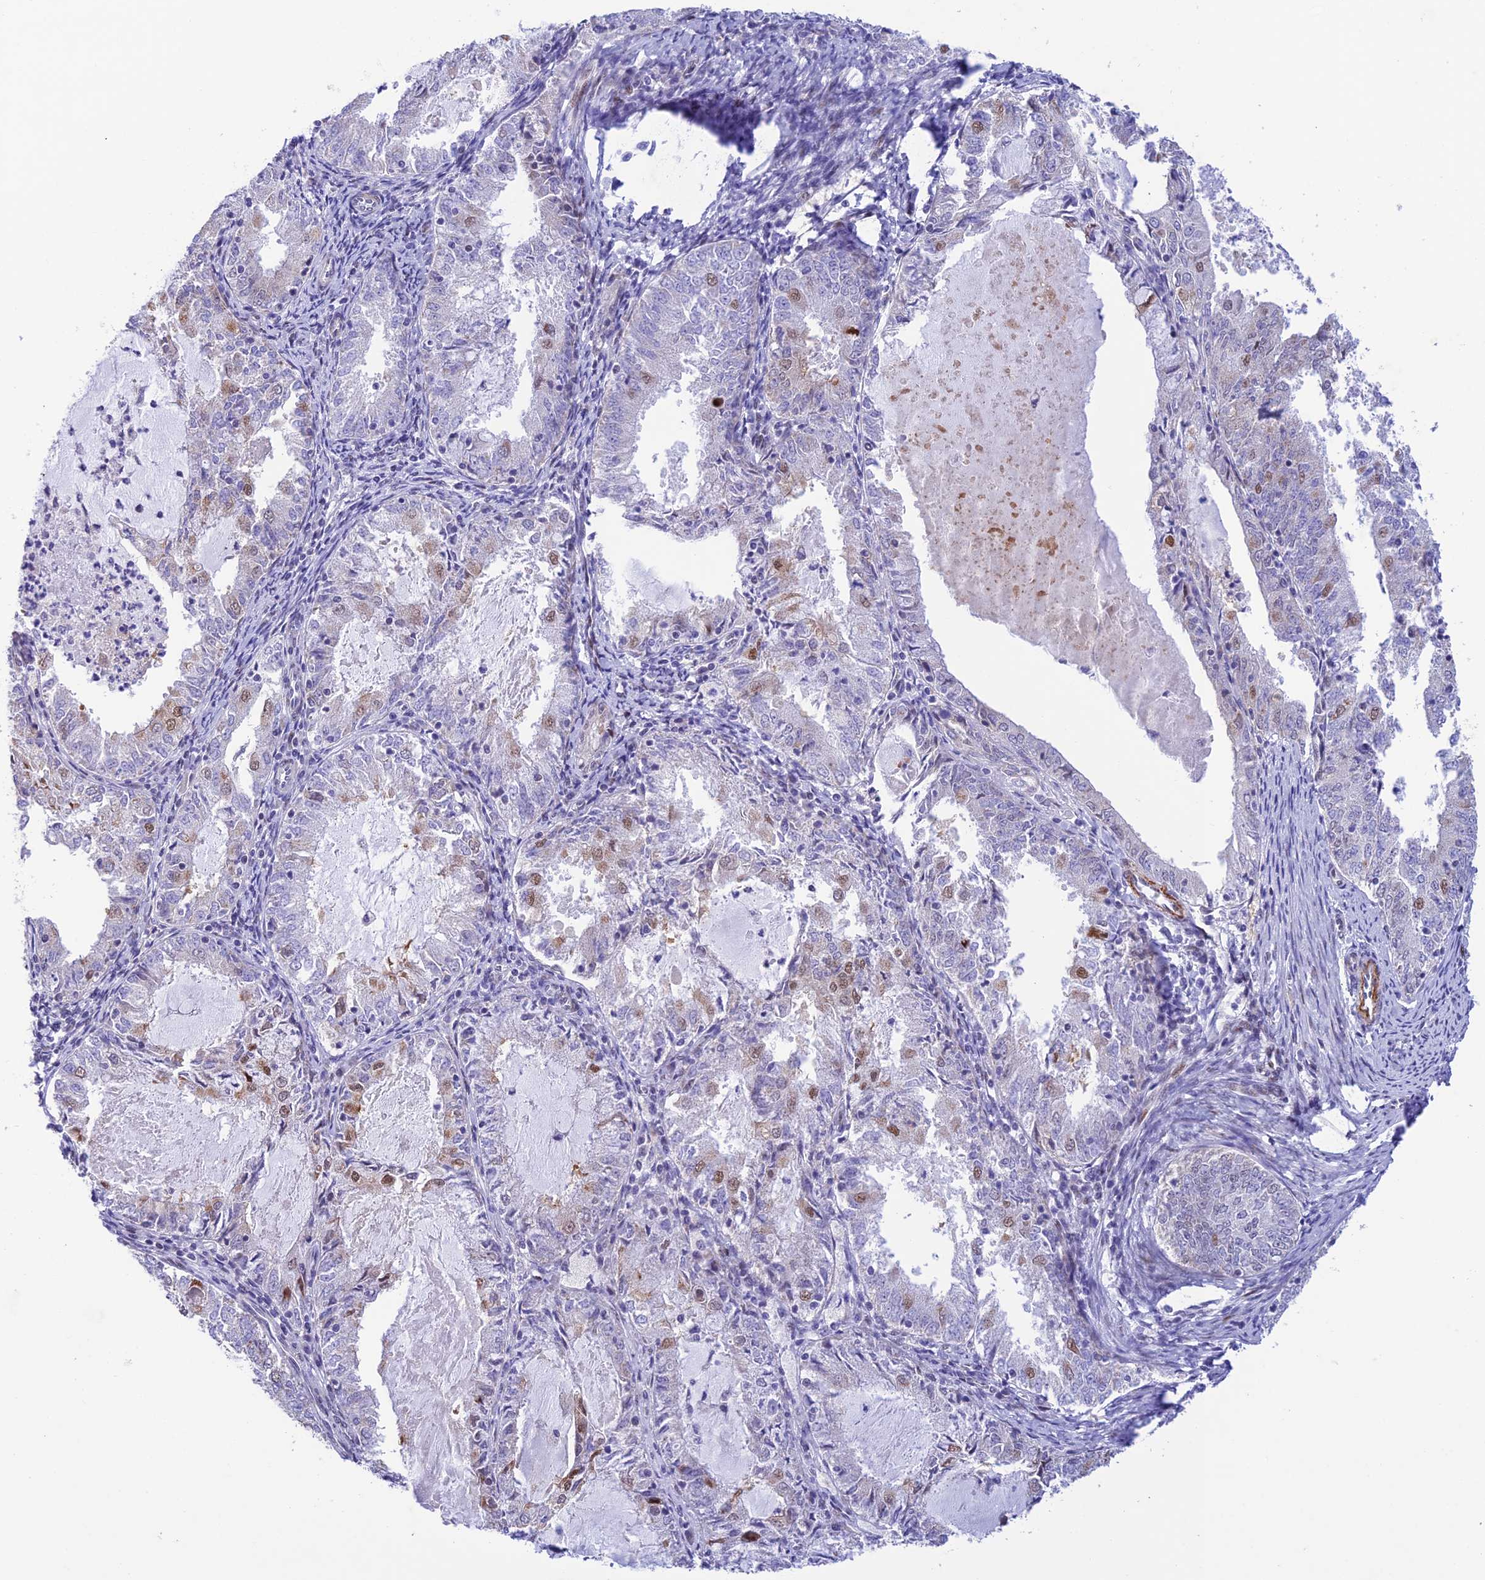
{"staining": {"intensity": "moderate", "quantity": "<25%", "location": "nuclear"}, "tissue": "endometrial cancer", "cell_type": "Tumor cells", "image_type": "cancer", "snomed": [{"axis": "morphology", "description": "Adenocarcinoma, NOS"}, {"axis": "topography", "description": "Endometrium"}], "caption": "Protein expression analysis of human adenocarcinoma (endometrial) reveals moderate nuclear positivity in about <25% of tumor cells.", "gene": "WDR55", "patient": {"sex": "female", "age": 57}}